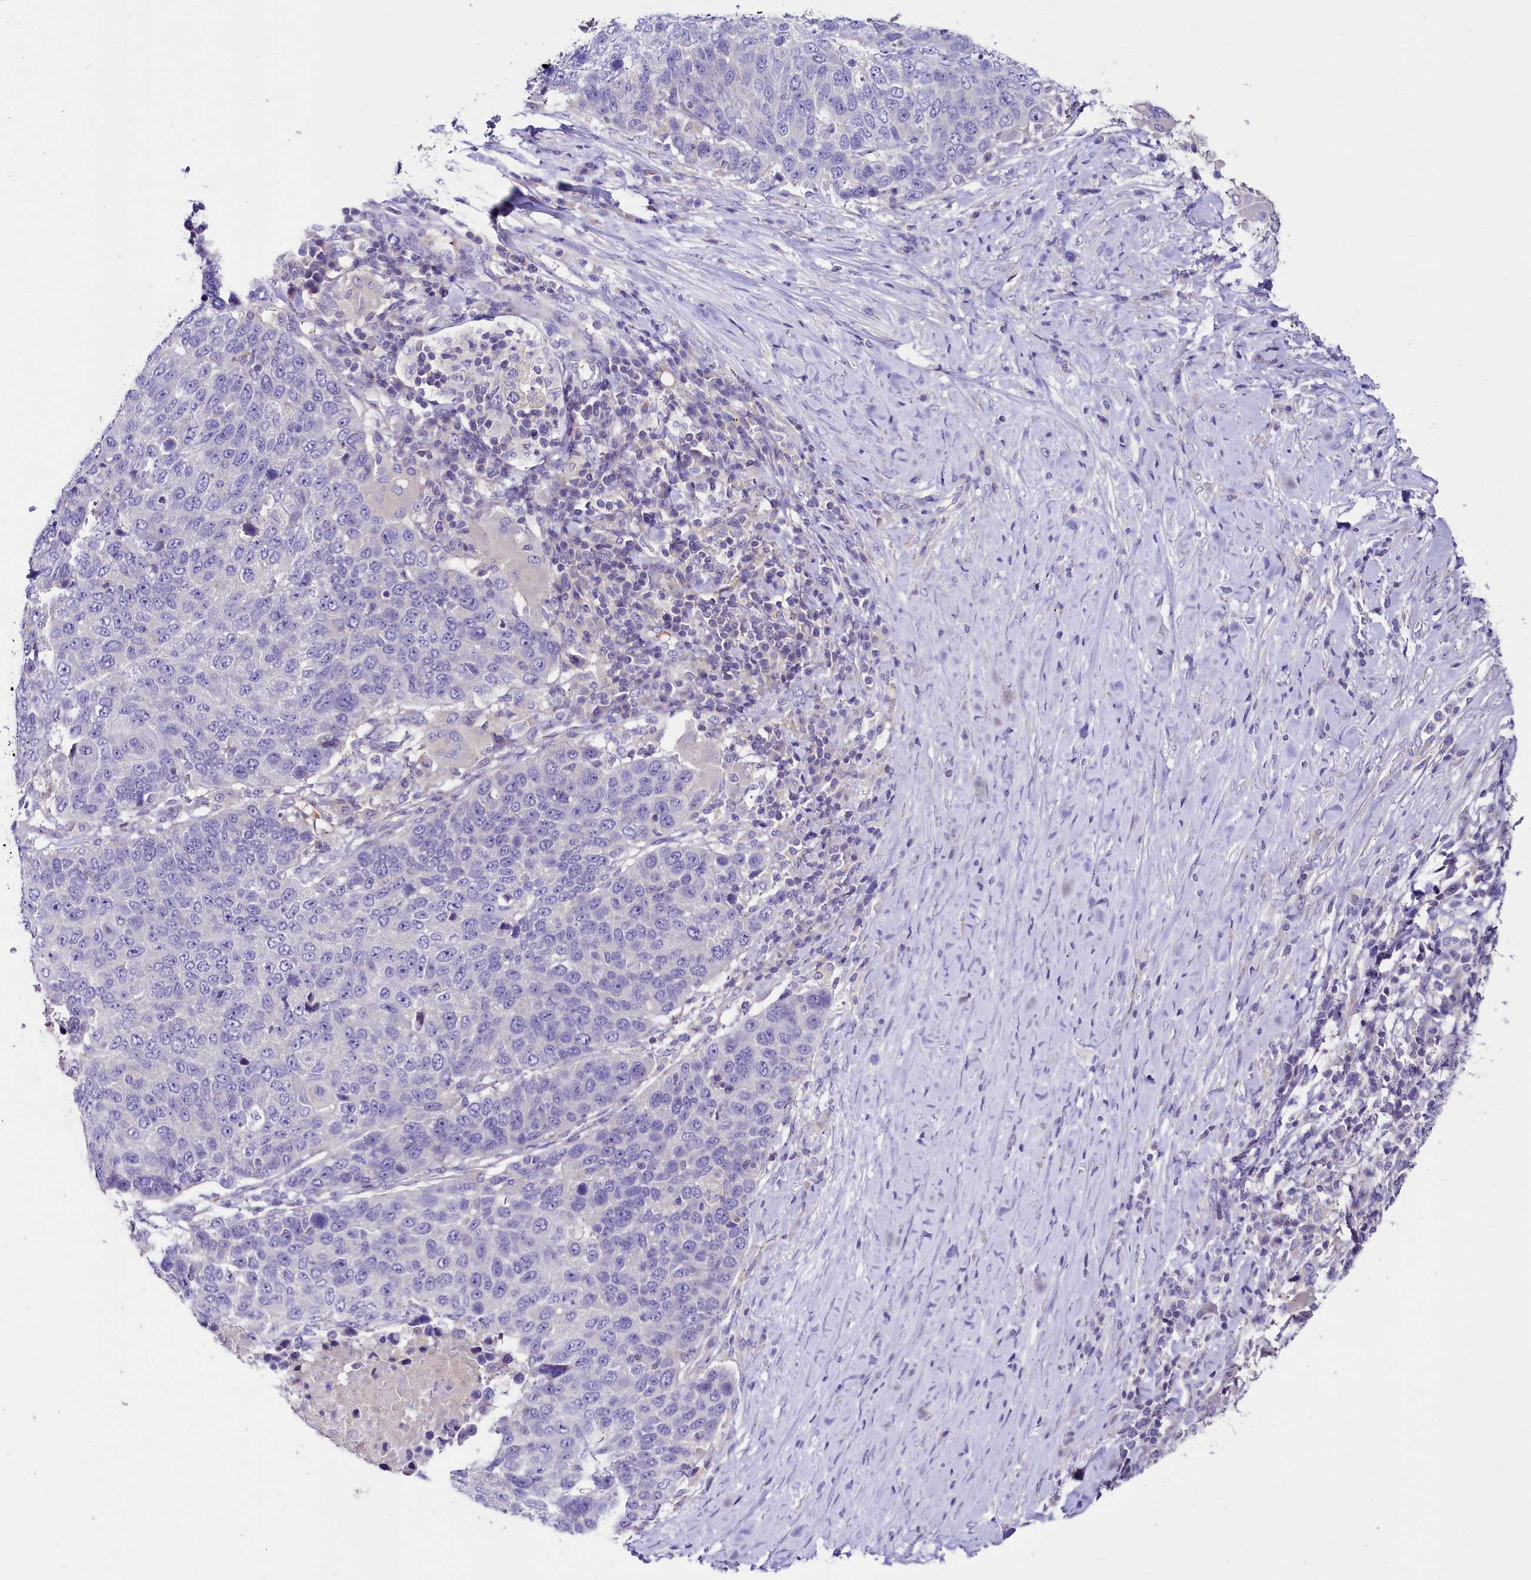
{"staining": {"intensity": "negative", "quantity": "none", "location": "none"}, "tissue": "lung cancer", "cell_type": "Tumor cells", "image_type": "cancer", "snomed": [{"axis": "morphology", "description": "Normal tissue, NOS"}, {"axis": "morphology", "description": "Squamous cell carcinoma, NOS"}, {"axis": "topography", "description": "Lymph node"}, {"axis": "topography", "description": "Lung"}], "caption": "Immunohistochemistry (IHC) of human lung cancer displays no expression in tumor cells.", "gene": "ABHD5", "patient": {"sex": "male", "age": 66}}